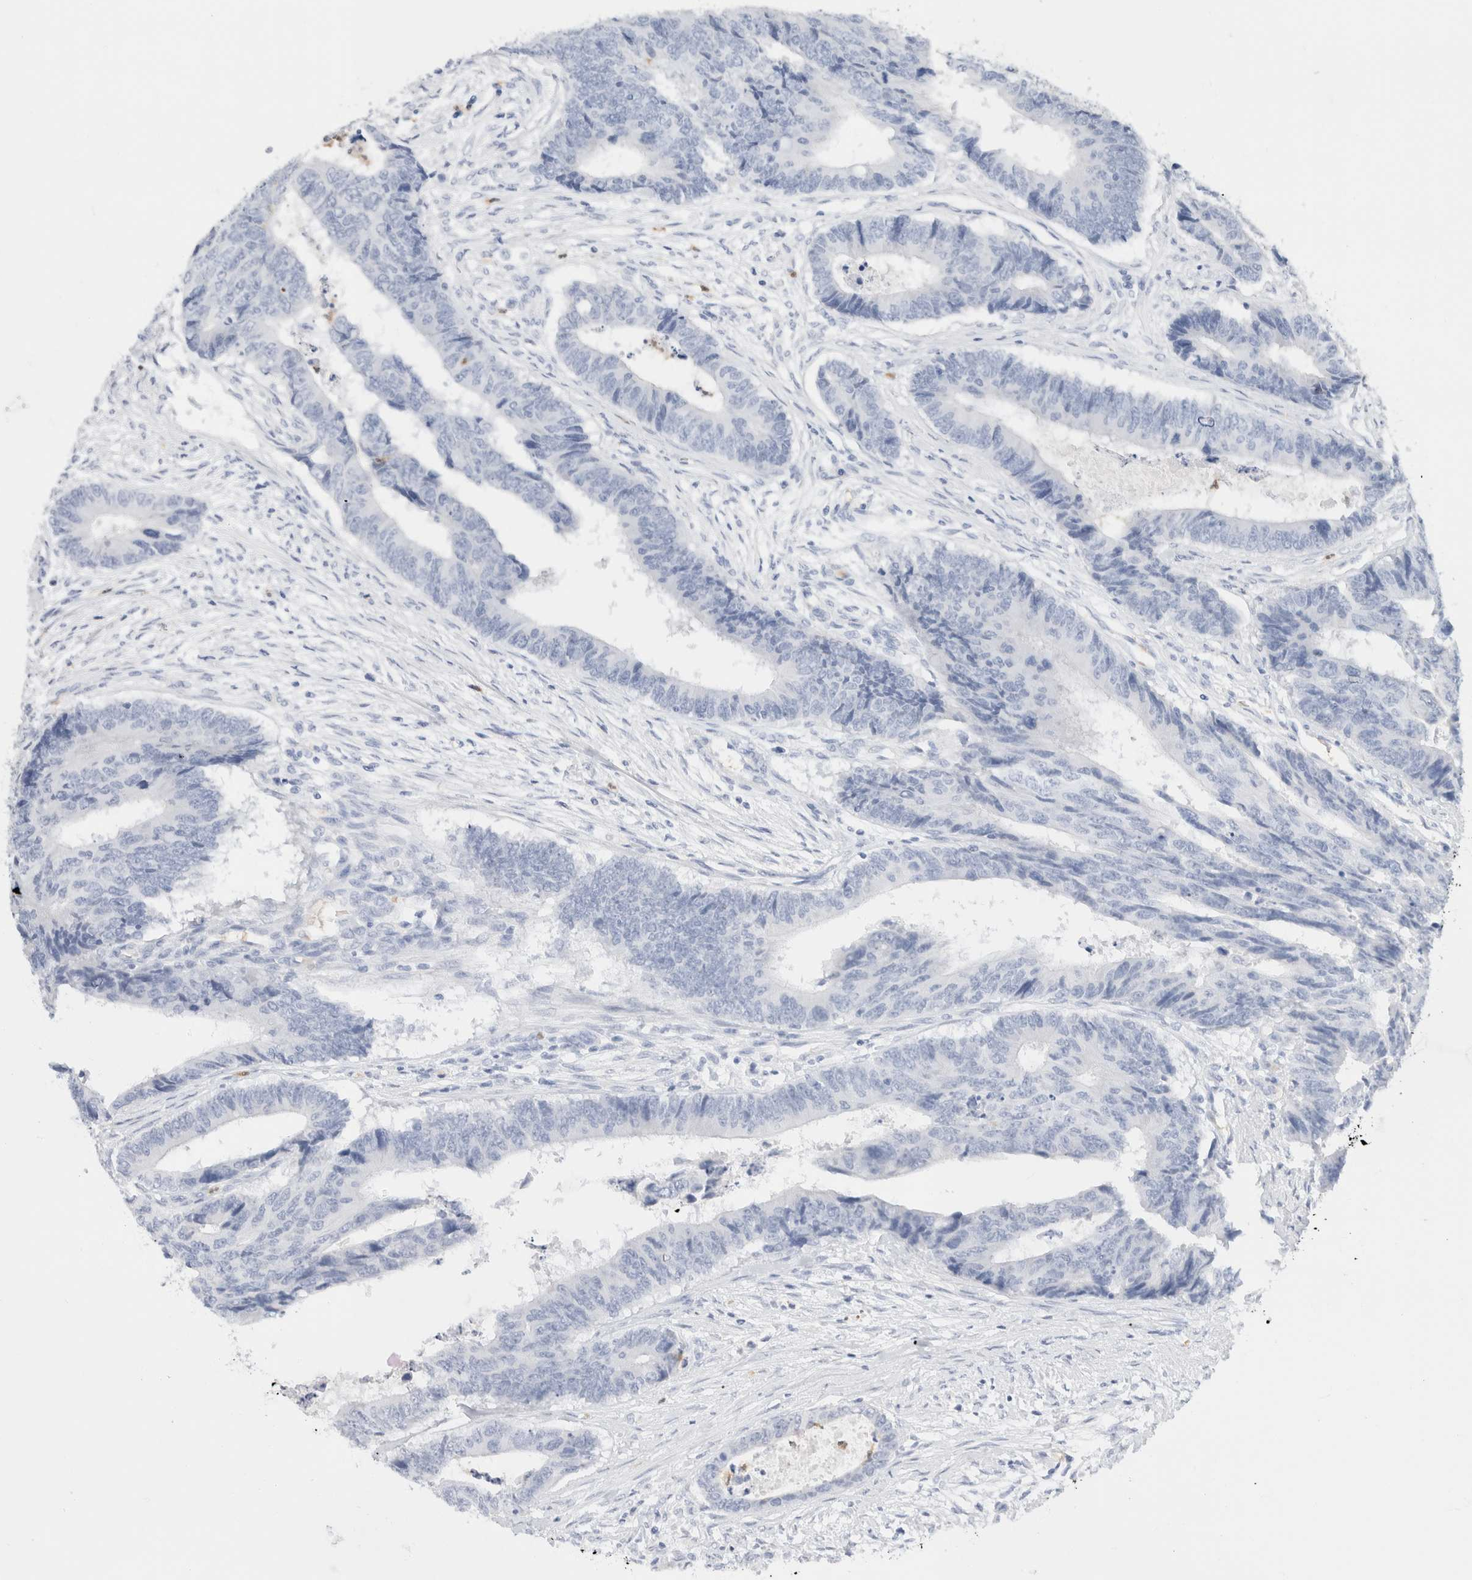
{"staining": {"intensity": "negative", "quantity": "none", "location": "none"}, "tissue": "colorectal cancer", "cell_type": "Tumor cells", "image_type": "cancer", "snomed": [{"axis": "morphology", "description": "Adenocarcinoma, NOS"}, {"axis": "topography", "description": "Rectum"}], "caption": "Tumor cells show no significant protein positivity in colorectal adenocarcinoma.", "gene": "ARG1", "patient": {"sex": "male", "age": 84}}